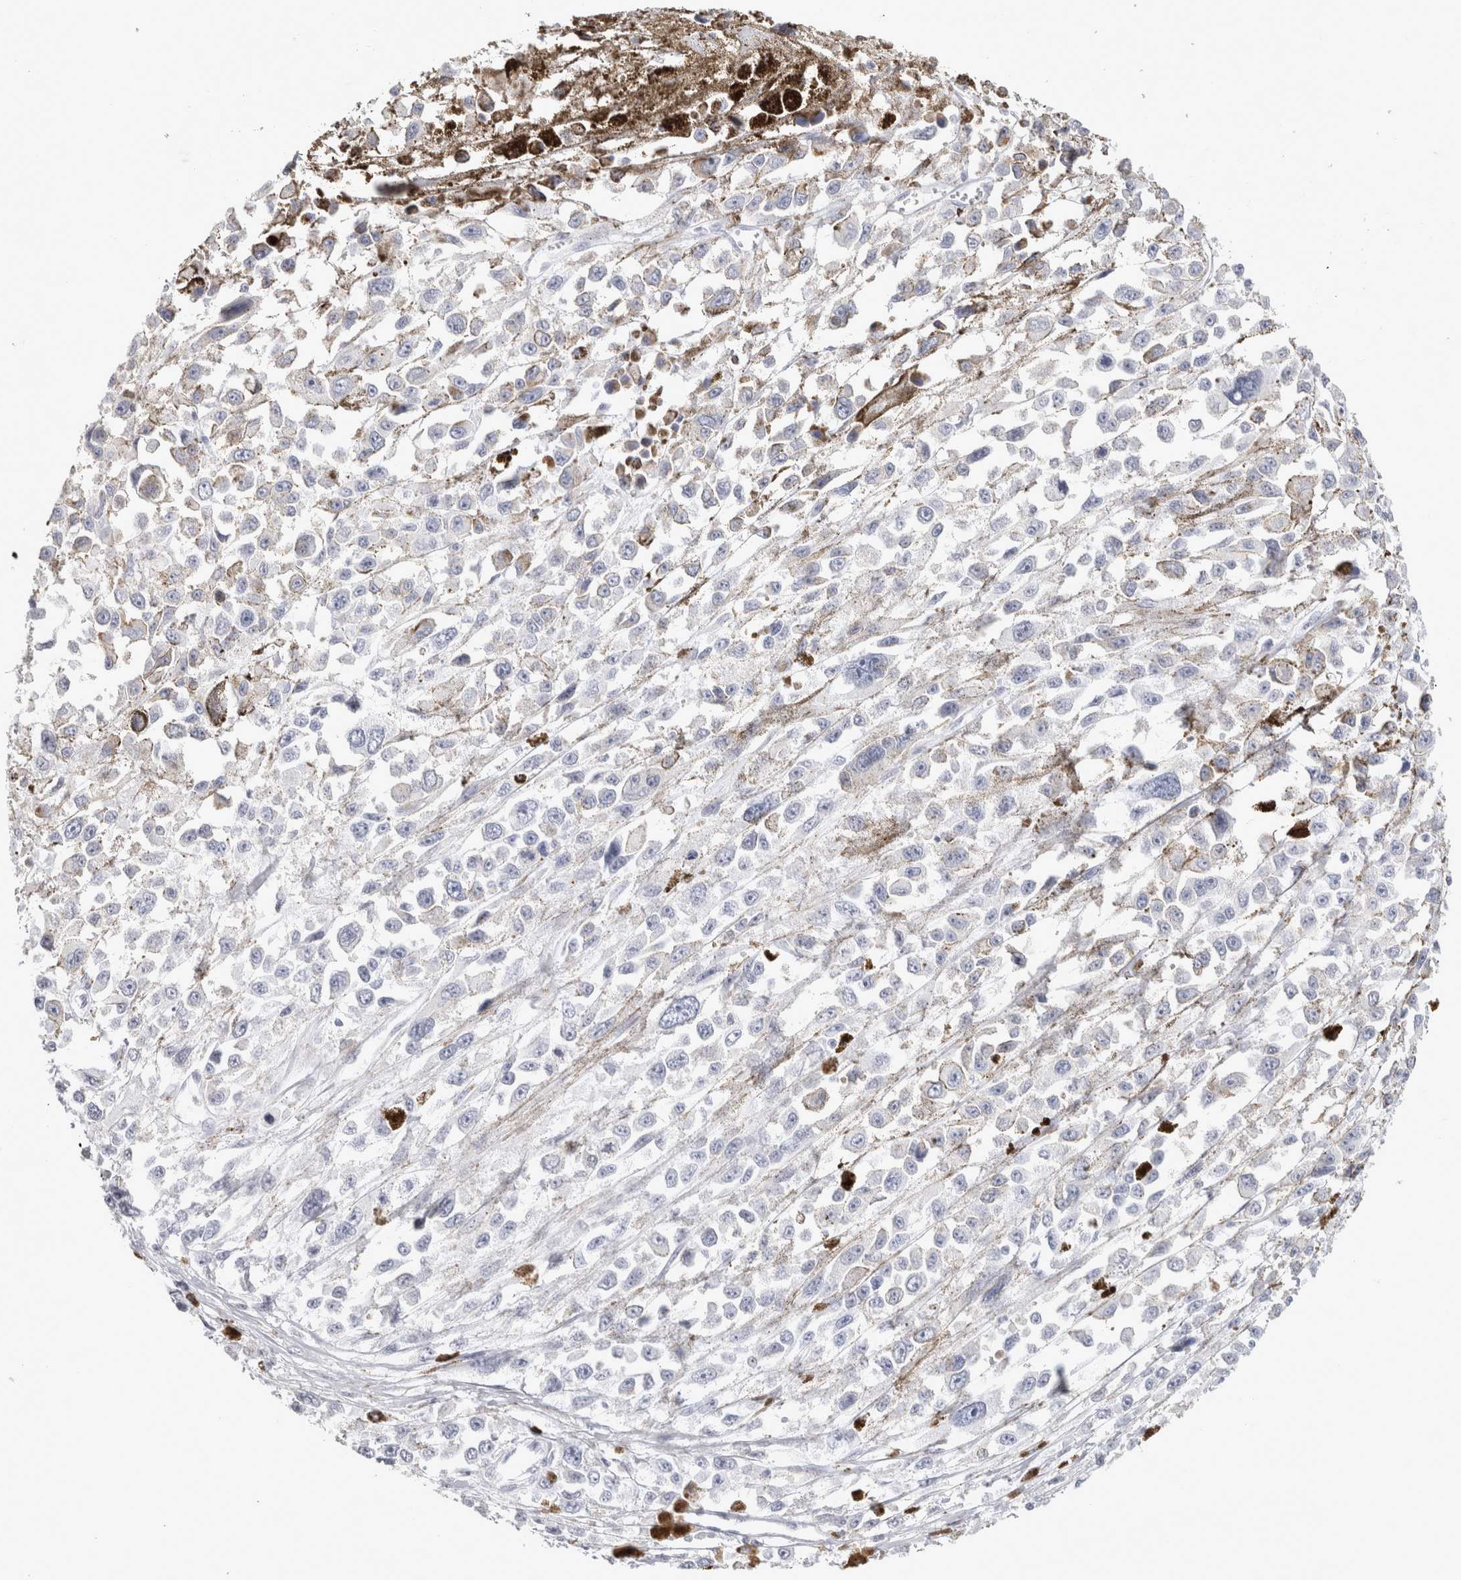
{"staining": {"intensity": "negative", "quantity": "none", "location": "none"}, "tissue": "melanoma", "cell_type": "Tumor cells", "image_type": "cancer", "snomed": [{"axis": "morphology", "description": "Malignant melanoma, Metastatic site"}, {"axis": "topography", "description": "Lymph node"}], "caption": "The immunohistochemistry (IHC) photomicrograph has no significant expression in tumor cells of melanoma tissue.", "gene": "GARIN1A", "patient": {"sex": "male", "age": 59}}